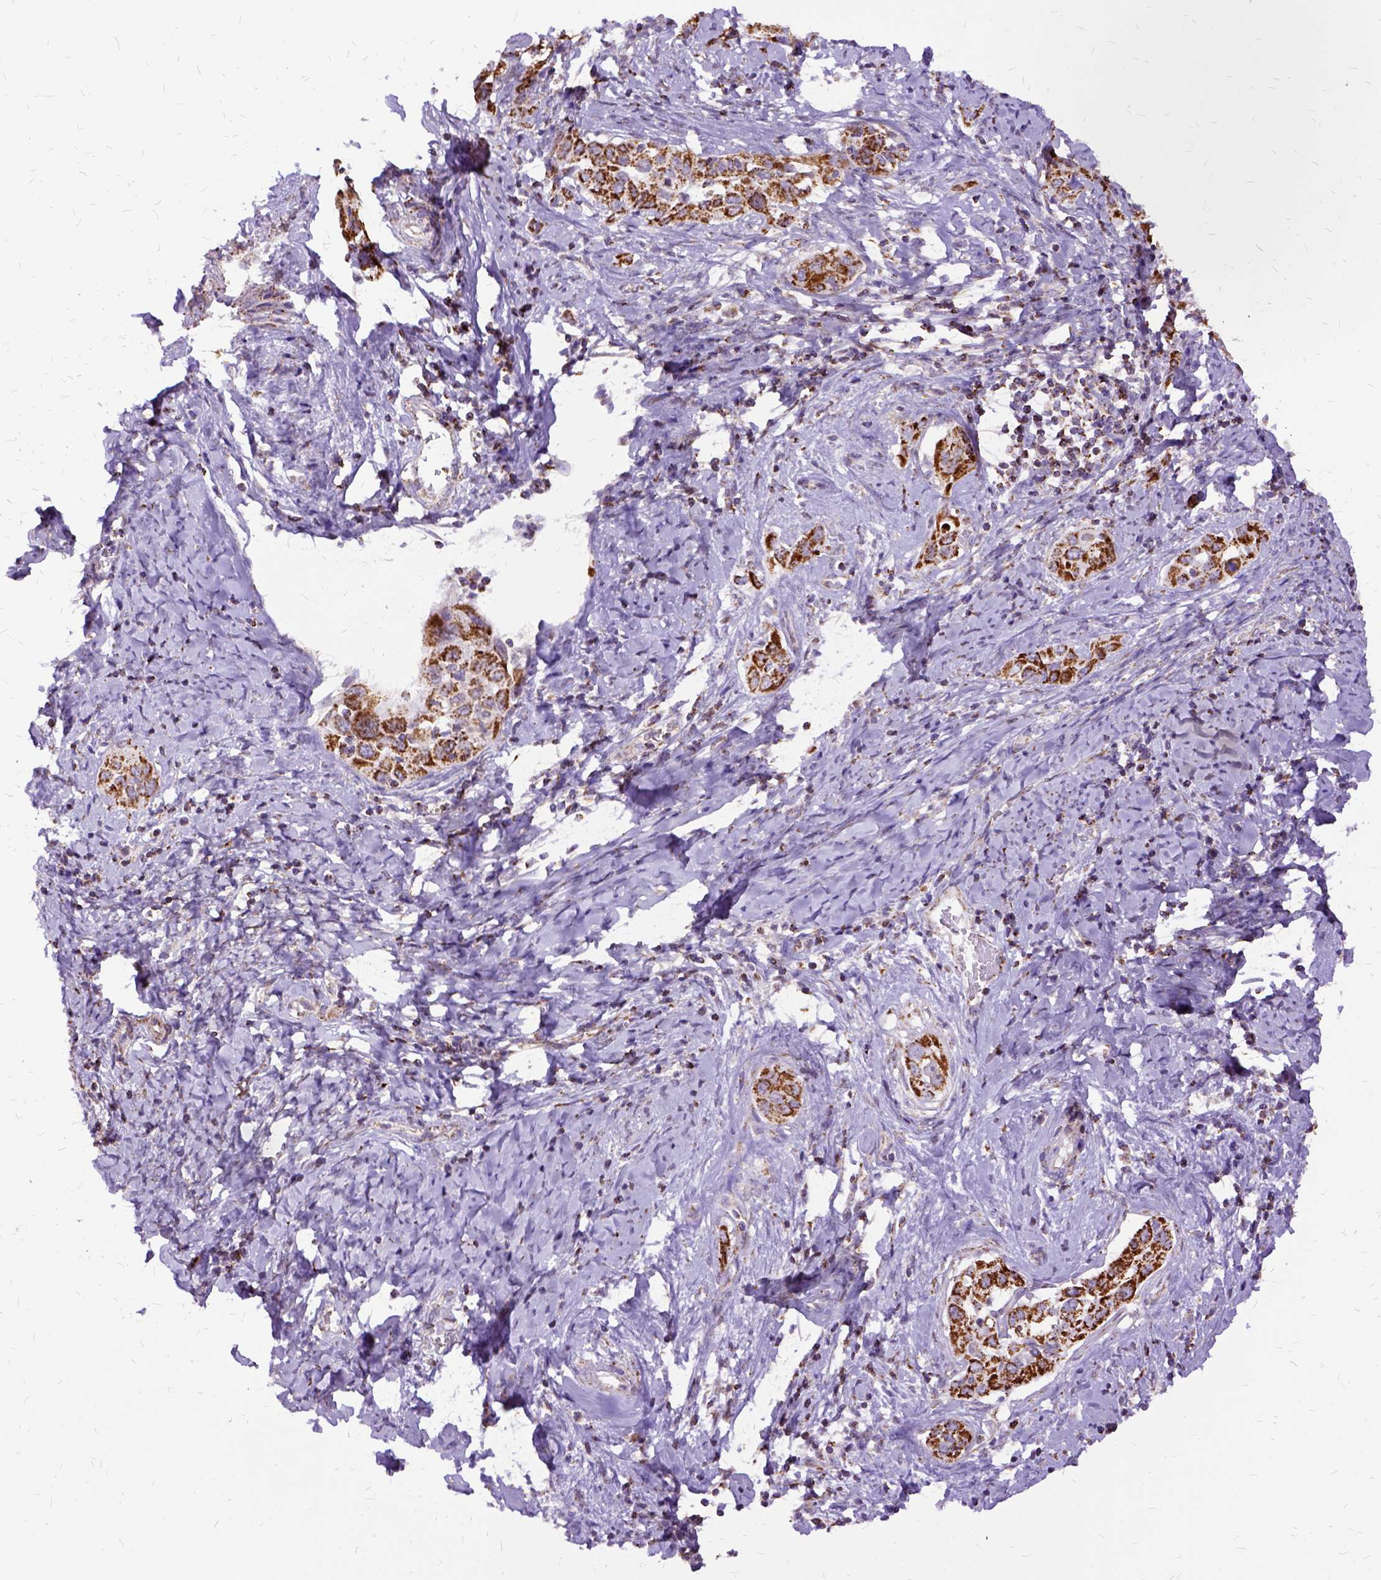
{"staining": {"intensity": "strong", "quantity": ">75%", "location": "cytoplasmic/membranous"}, "tissue": "cervical cancer", "cell_type": "Tumor cells", "image_type": "cancer", "snomed": [{"axis": "morphology", "description": "Squamous cell carcinoma, NOS"}, {"axis": "topography", "description": "Cervix"}], "caption": "Cervical cancer (squamous cell carcinoma) stained for a protein demonstrates strong cytoplasmic/membranous positivity in tumor cells. (brown staining indicates protein expression, while blue staining denotes nuclei).", "gene": "OXCT1", "patient": {"sex": "female", "age": 51}}